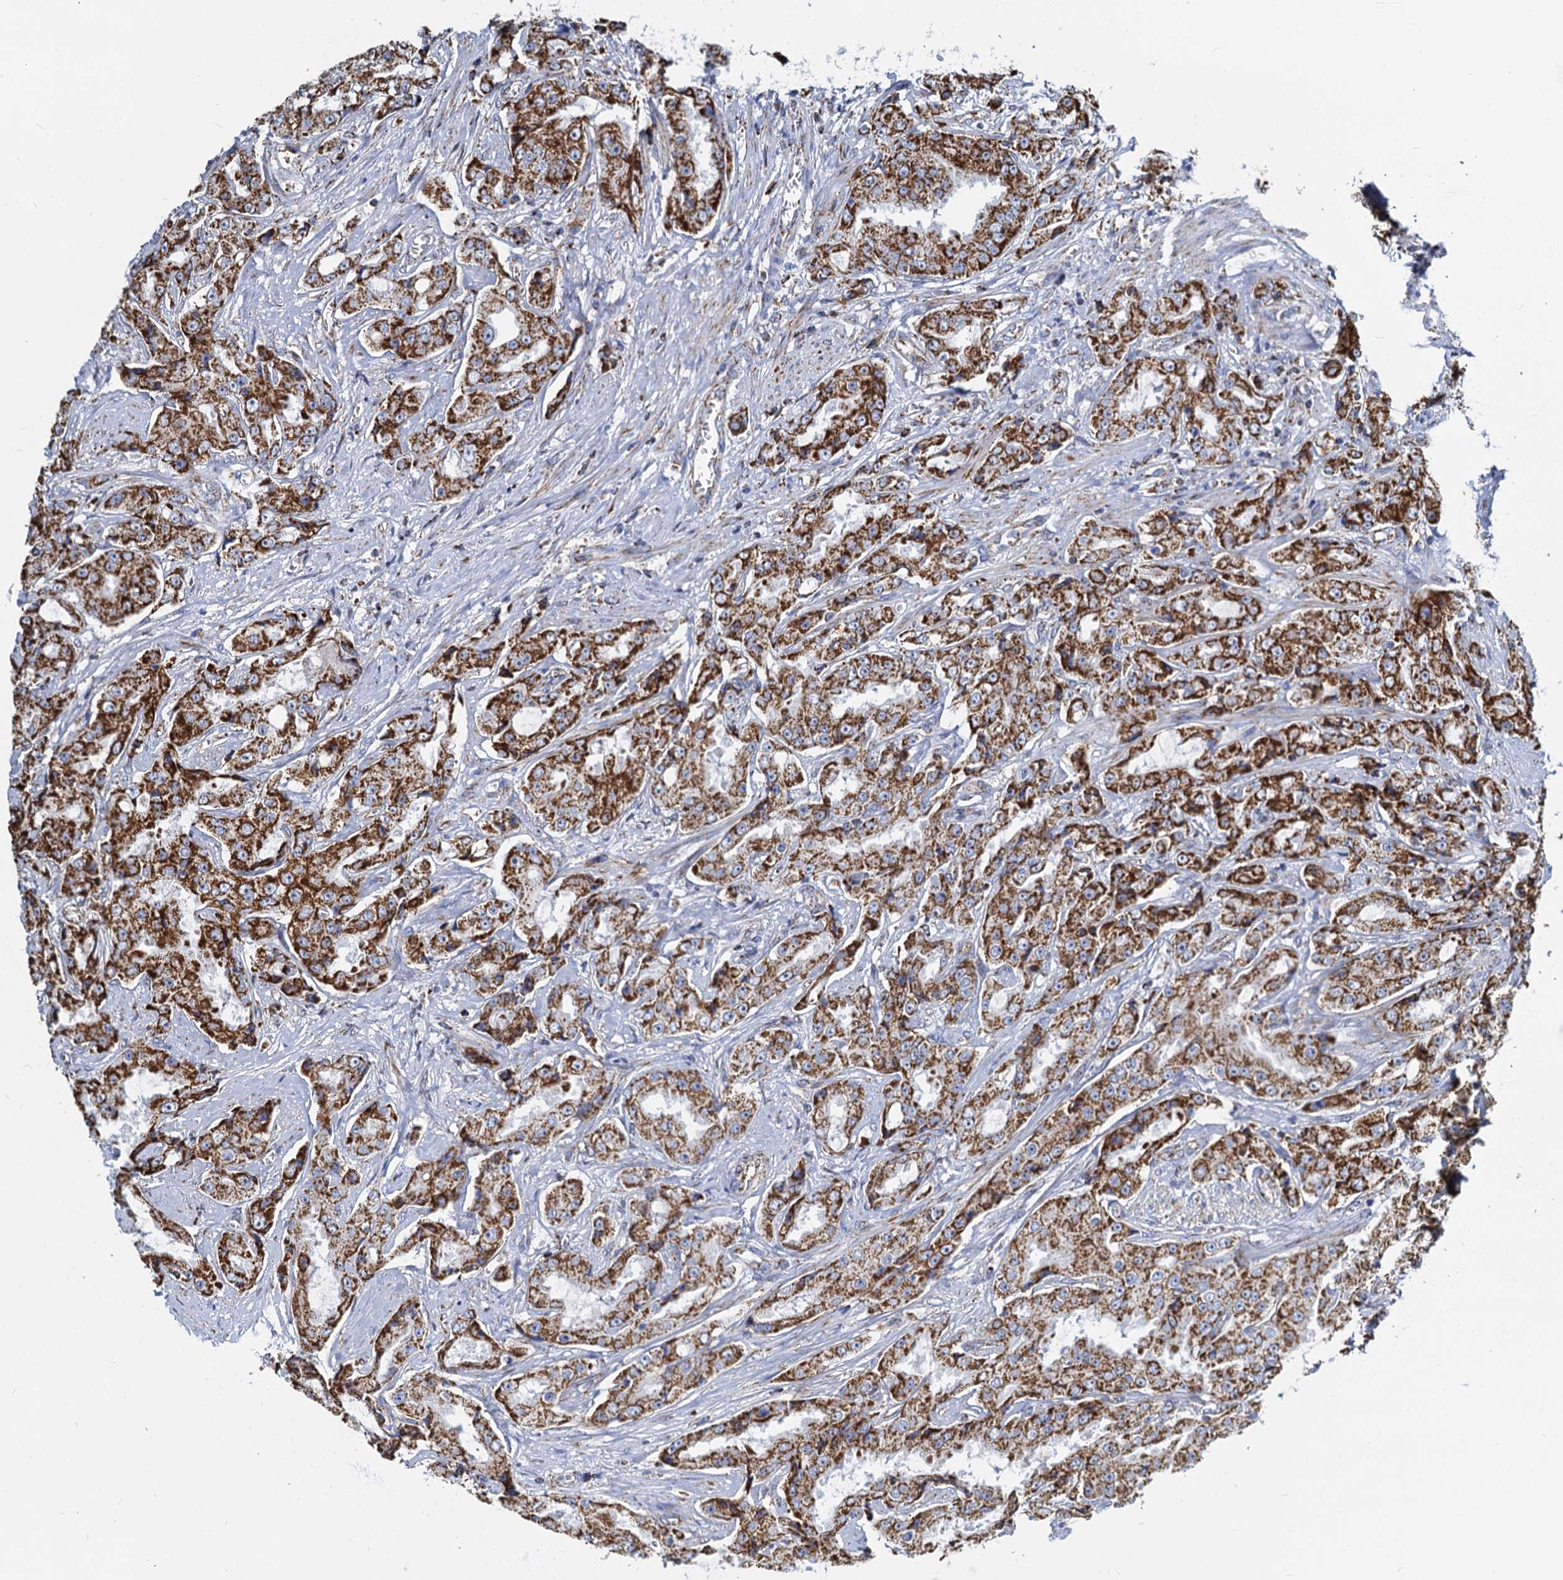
{"staining": {"intensity": "strong", "quantity": ">75%", "location": "cytoplasmic/membranous"}, "tissue": "prostate cancer", "cell_type": "Tumor cells", "image_type": "cancer", "snomed": [{"axis": "morphology", "description": "Adenocarcinoma, High grade"}, {"axis": "topography", "description": "Prostate"}], "caption": "Protein expression analysis of prostate cancer shows strong cytoplasmic/membranous staining in approximately >75% of tumor cells.", "gene": "TIMM10", "patient": {"sex": "male", "age": 73}}